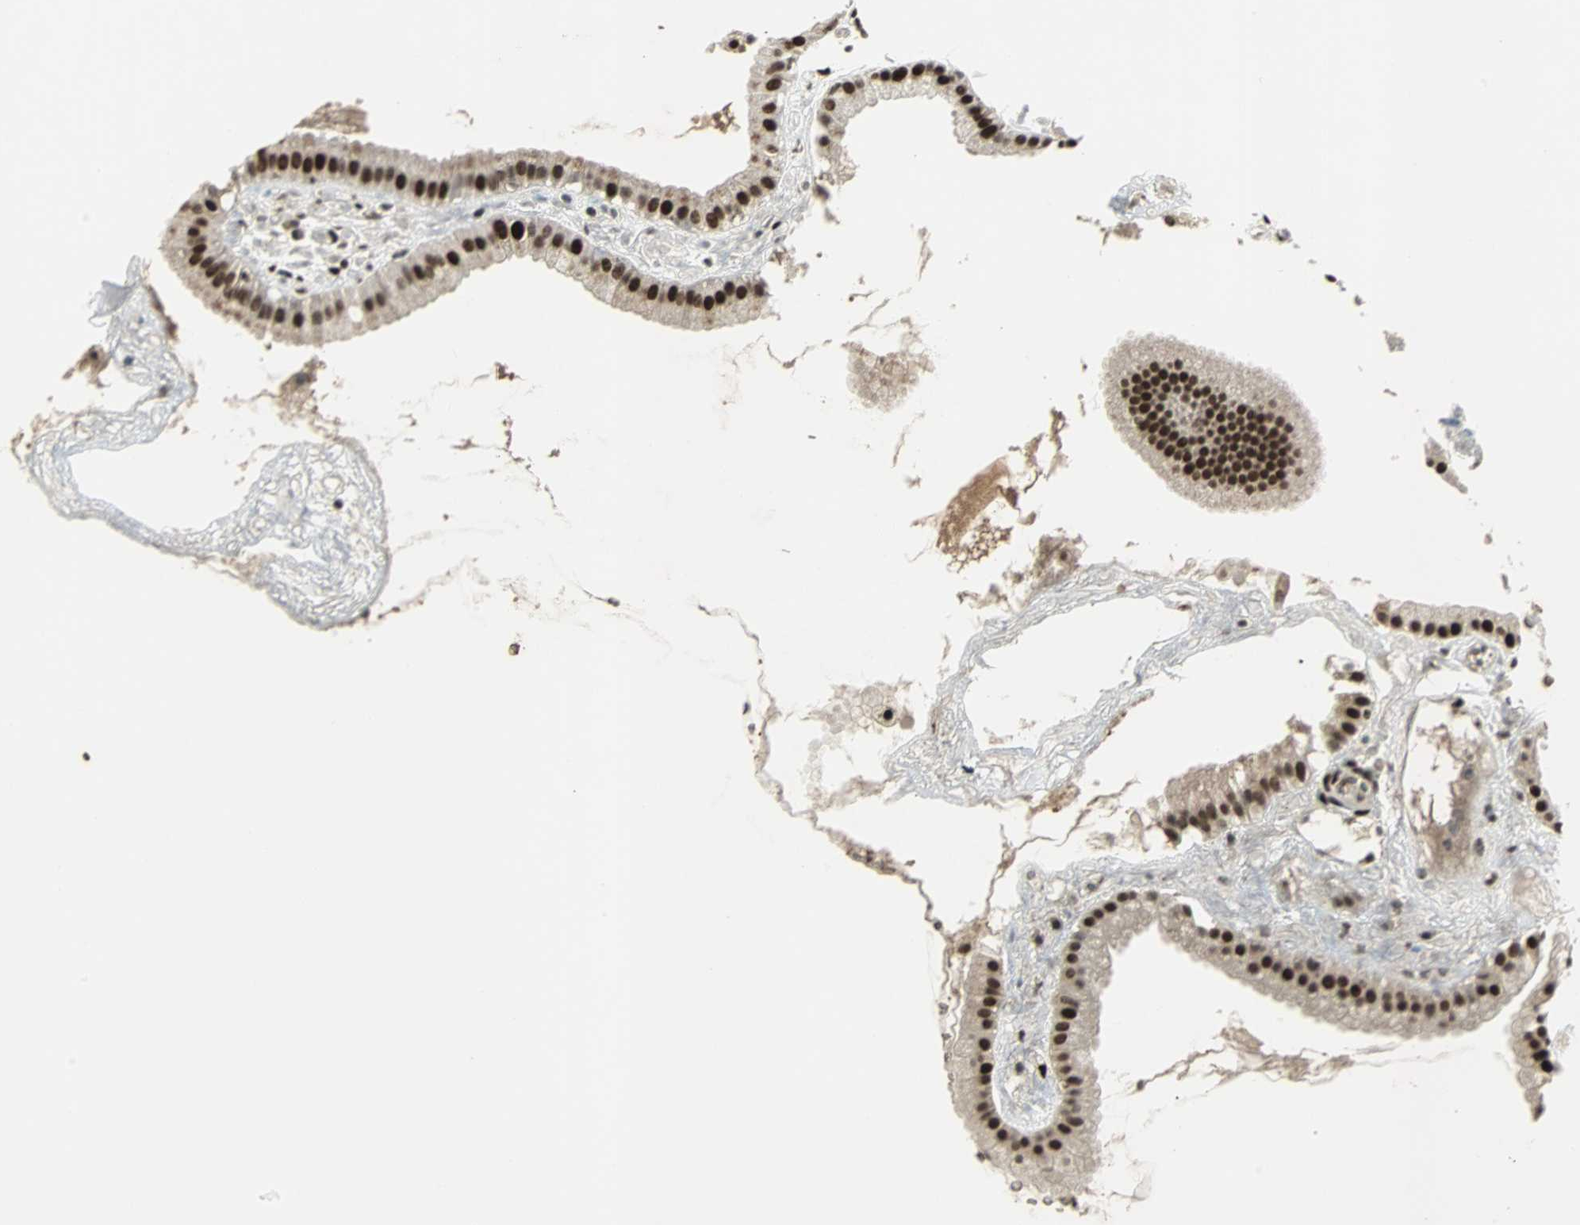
{"staining": {"intensity": "strong", "quantity": ">75%", "location": "nuclear"}, "tissue": "gallbladder", "cell_type": "Glandular cells", "image_type": "normal", "snomed": [{"axis": "morphology", "description": "Normal tissue, NOS"}, {"axis": "topography", "description": "Gallbladder"}], "caption": "DAB immunohistochemical staining of normal human gallbladder displays strong nuclear protein positivity in about >75% of glandular cells.", "gene": "TAF5", "patient": {"sex": "female", "age": 64}}